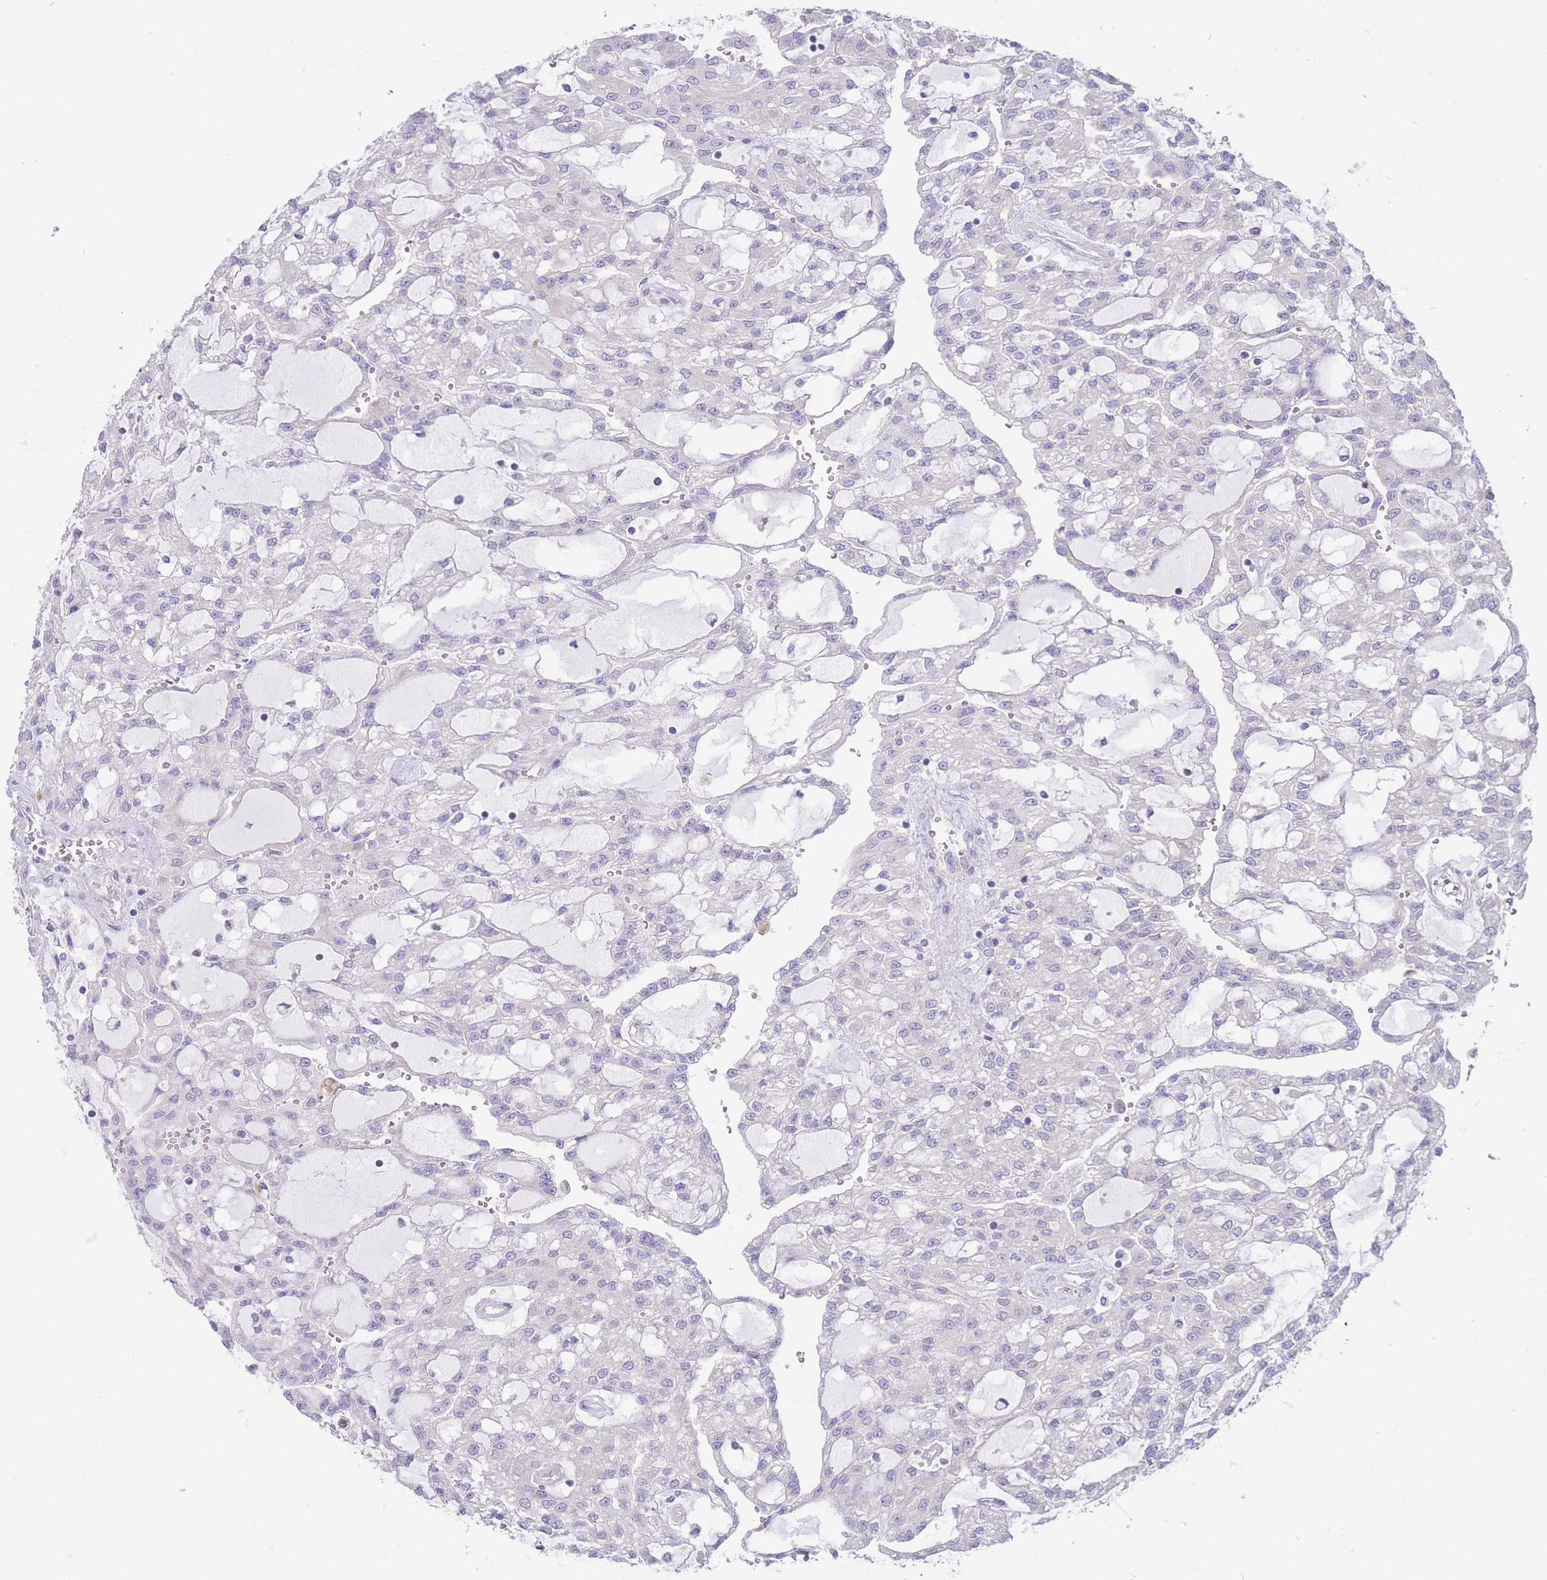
{"staining": {"intensity": "negative", "quantity": "none", "location": "none"}, "tissue": "renal cancer", "cell_type": "Tumor cells", "image_type": "cancer", "snomed": [{"axis": "morphology", "description": "Adenocarcinoma, NOS"}, {"axis": "topography", "description": "Kidney"}], "caption": "Adenocarcinoma (renal) was stained to show a protein in brown. There is no significant expression in tumor cells.", "gene": "ALS2CL", "patient": {"sex": "male", "age": 63}}